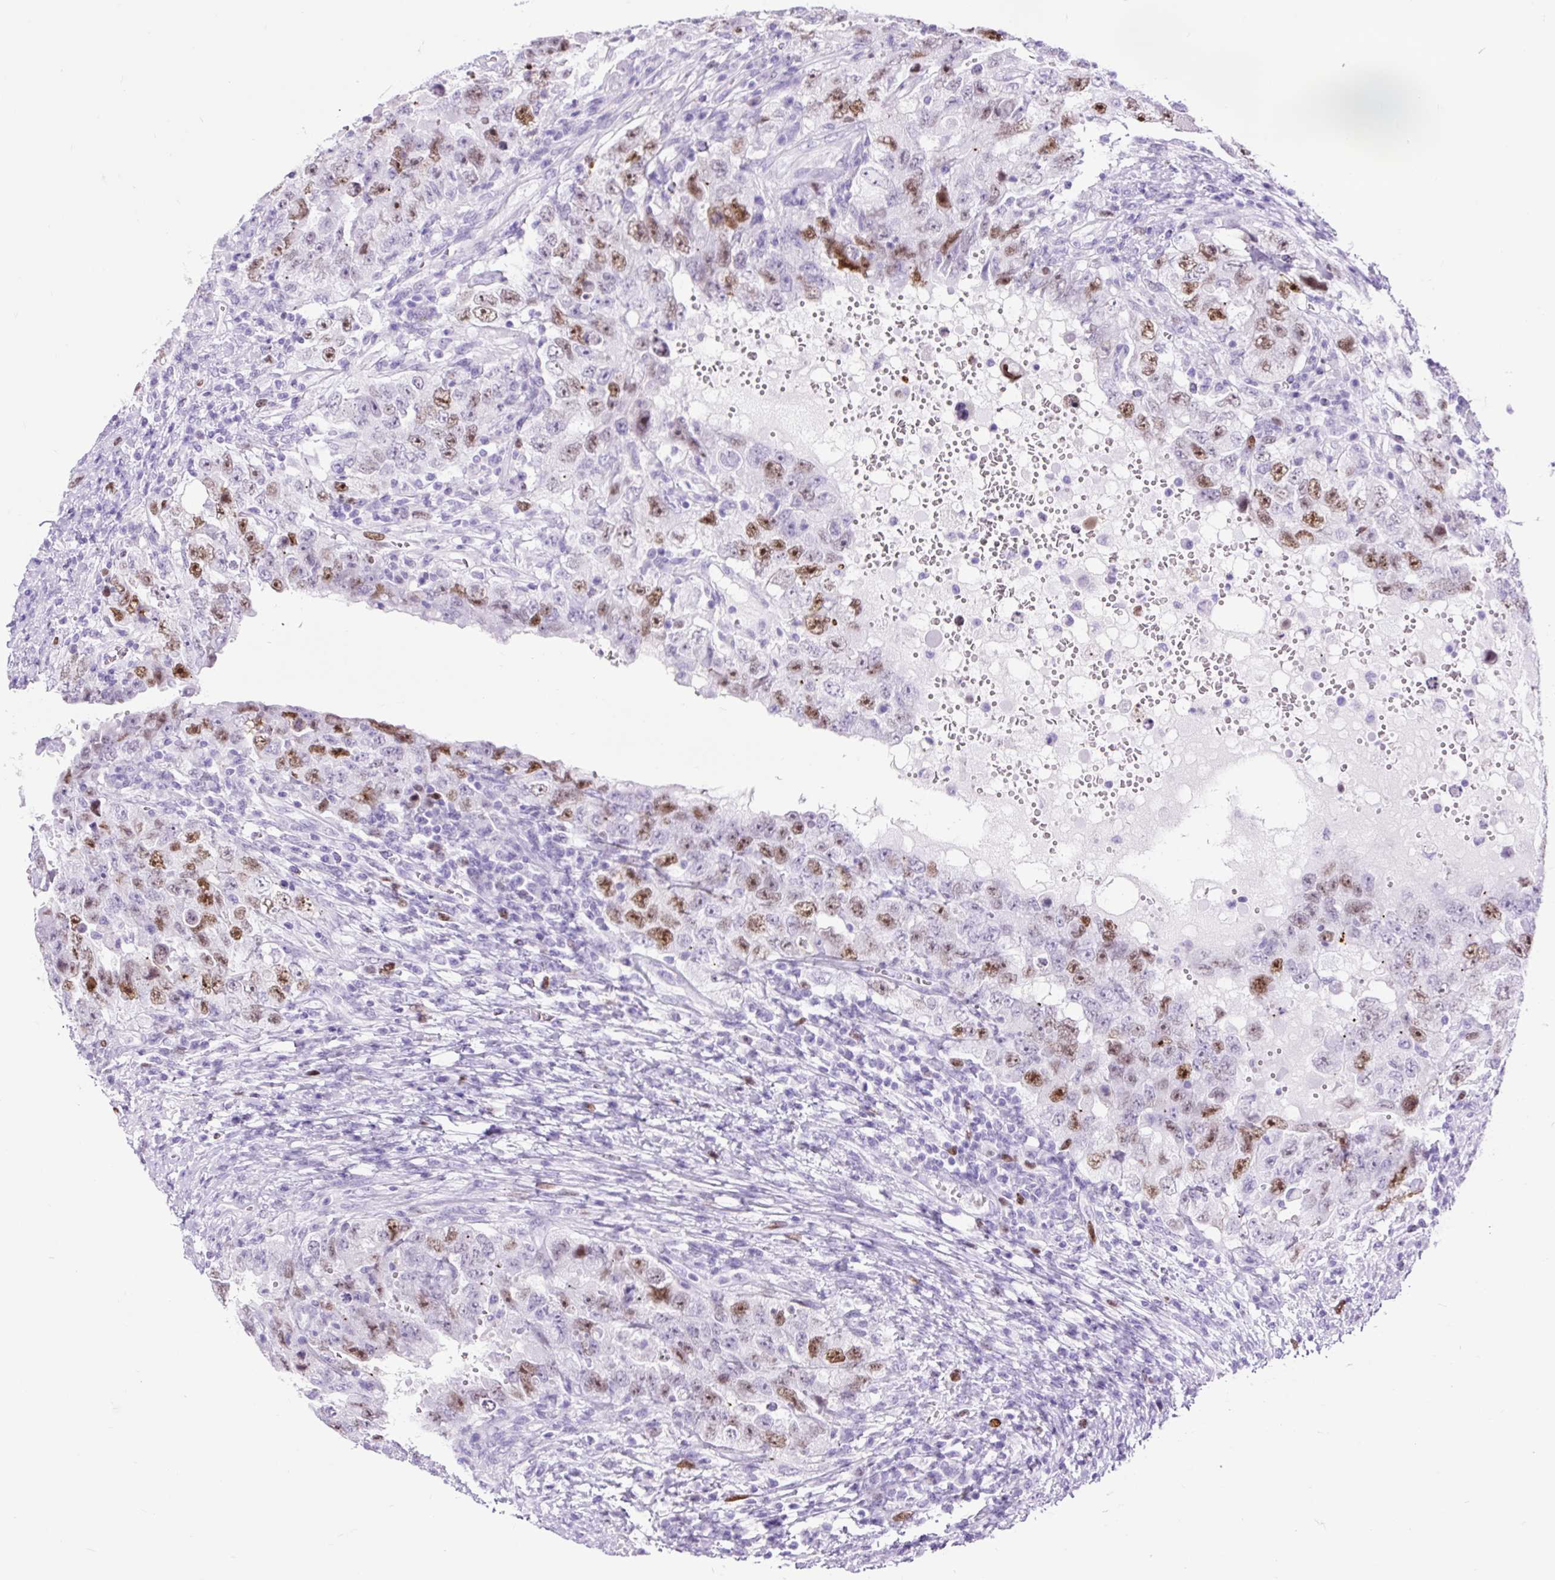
{"staining": {"intensity": "moderate", "quantity": "25%-75%", "location": "nuclear"}, "tissue": "testis cancer", "cell_type": "Tumor cells", "image_type": "cancer", "snomed": [{"axis": "morphology", "description": "Carcinoma, Embryonal, NOS"}, {"axis": "topography", "description": "Testis"}], "caption": "Immunohistochemistry (IHC) staining of embryonal carcinoma (testis), which displays medium levels of moderate nuclear positivity in approximately 25%-75% of tumor cells indicating moderate nuclear protein positivity. The staining was performed using DAB (brown) for protein detection and nuclei were counterstained in hematoxylin (blue).", "gene": "RACGAP1", "patient": {"sex": "male", "age": 26}}